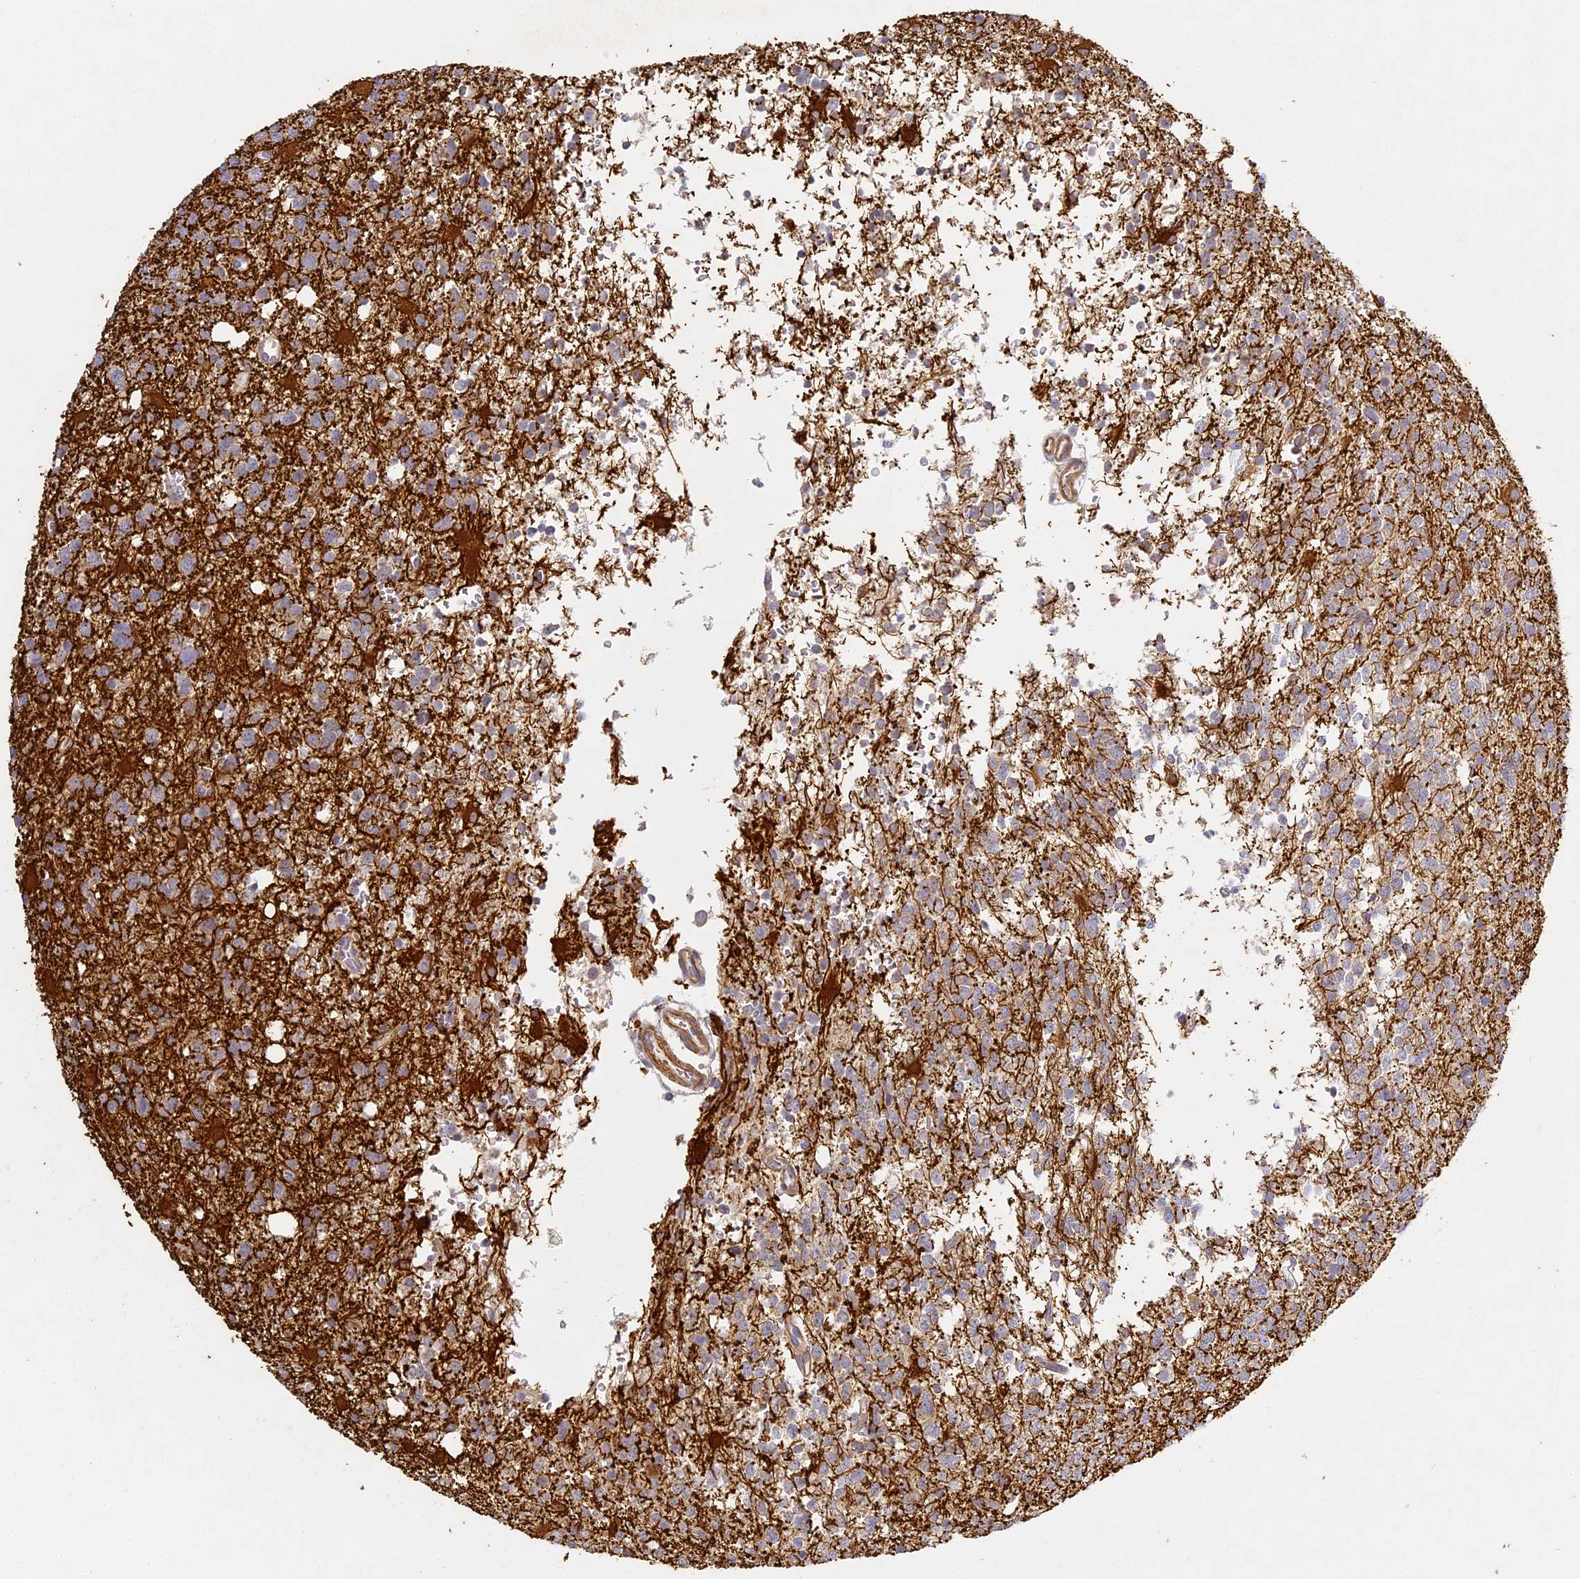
{"staining": {"intensity": "strong", "quantity": "<25%", "location": "cytoplasmic/membranous"}, "tissue": "glioma", "cell_type": "Tumor cells", "image_type": "cancer", "snomed": [{"axis": "morphology", "description": "Glioma, malignant, High grade"}, {"axis": "topography", "description": "Brain"}], "caption": "Protein analysis of glioma tissue exhibits strong cytoplasmic/membranous staining in about <25% of tumor cells. The protein of interest is stained brown, and the nuclei are stained in blue (DAB IHC with brightfield microscopy, high magnification).", "gene": "MED28", "patient": {"sex": "female", "age": 62}}